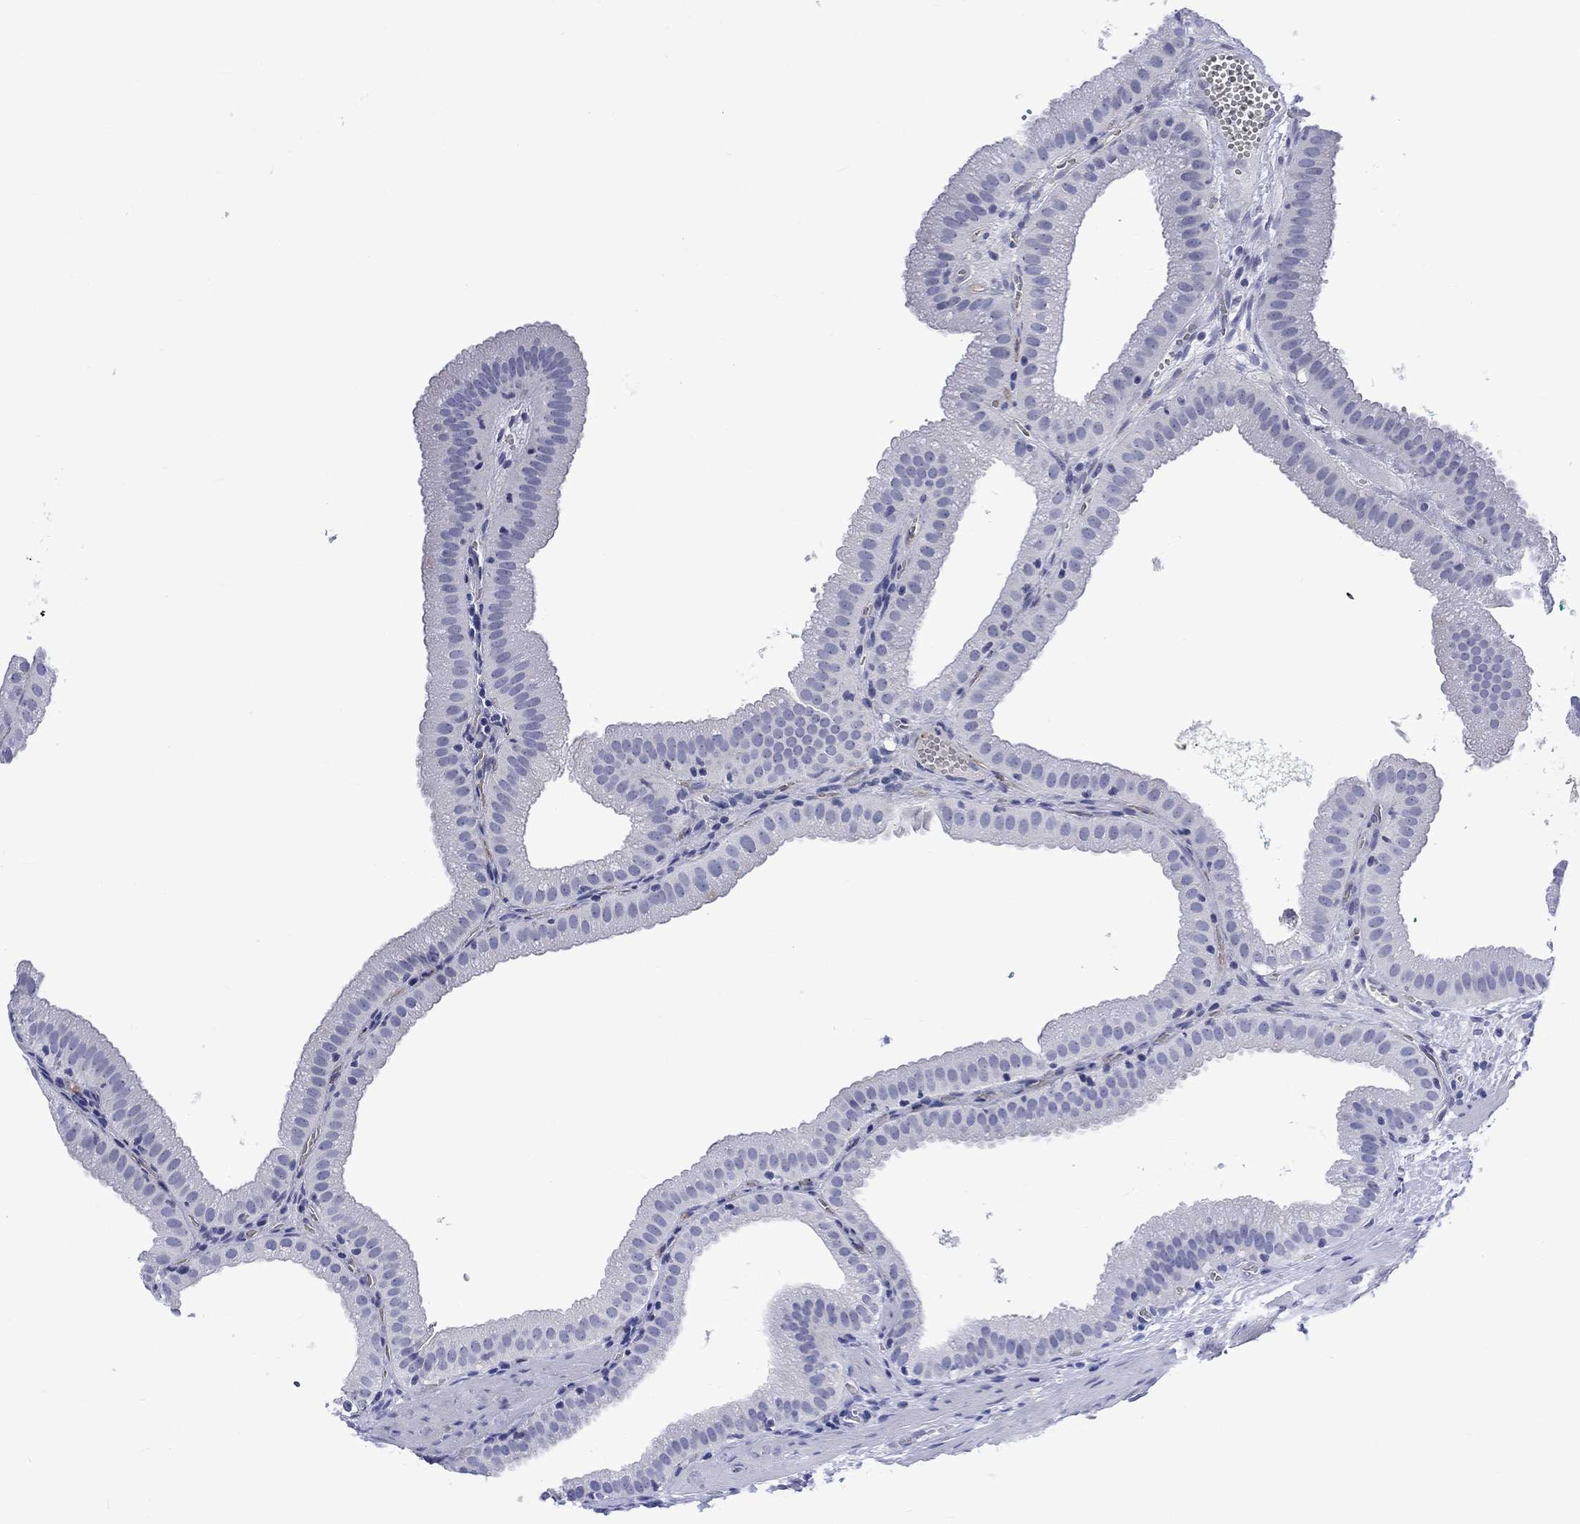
{"staining": {"intensity": "negative", "quantity": "none", "location": "none"}, "tissue": "gallbladder", "cell_type": "Glandular cells", "image_type": "normal", "snomed": [{"axis": "morphology", "description": "Normal tissue, NOS"}, {"axis": "topography", "description": "Gallbladder"}], "caption": "IHC histopathology image of benign gallbladder: gallbladder stained with DAB (3,3'-diaminobenzidine) displays no significant protein positivity in glandular cells.", "gene": "CACNG3", "patient": {"sex": "male", "age": 67}}